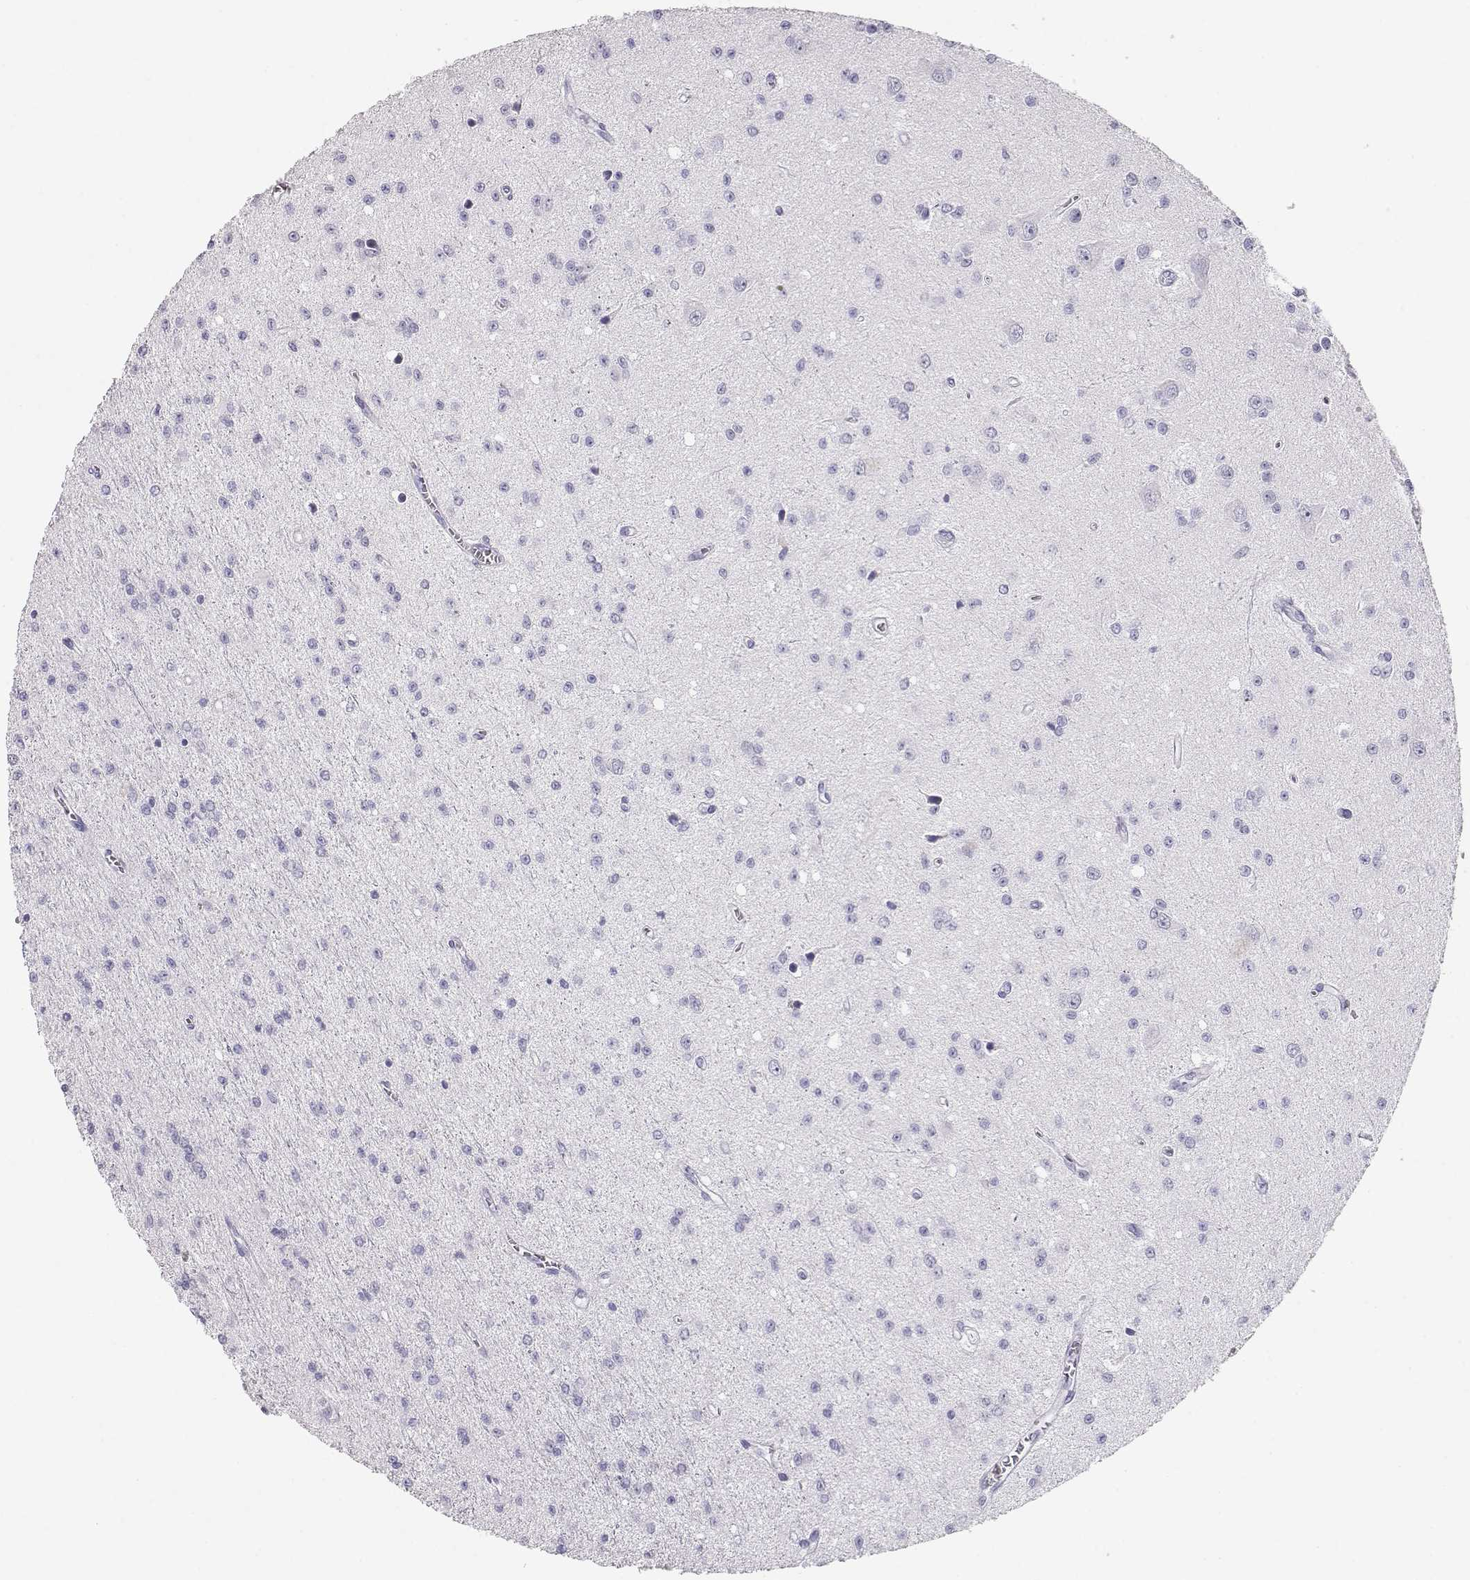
{"staining": {"intensity": "negative", "quantity": "none", "location": "none"}, "tissue": "glioma", "cell_type": "Tumor cells", "image_type": "cancer", "snomed": [{"axis": "morphology", "description": "Glioma, malignant, Low grade"}, {"axis": "topography", "description": "Brain"}], "caption": "The photomicrograph reveals no staining of tumor cells in glioma.", "gene": "MAGEC1", "patient": {"sex": "female", "age": 45}}